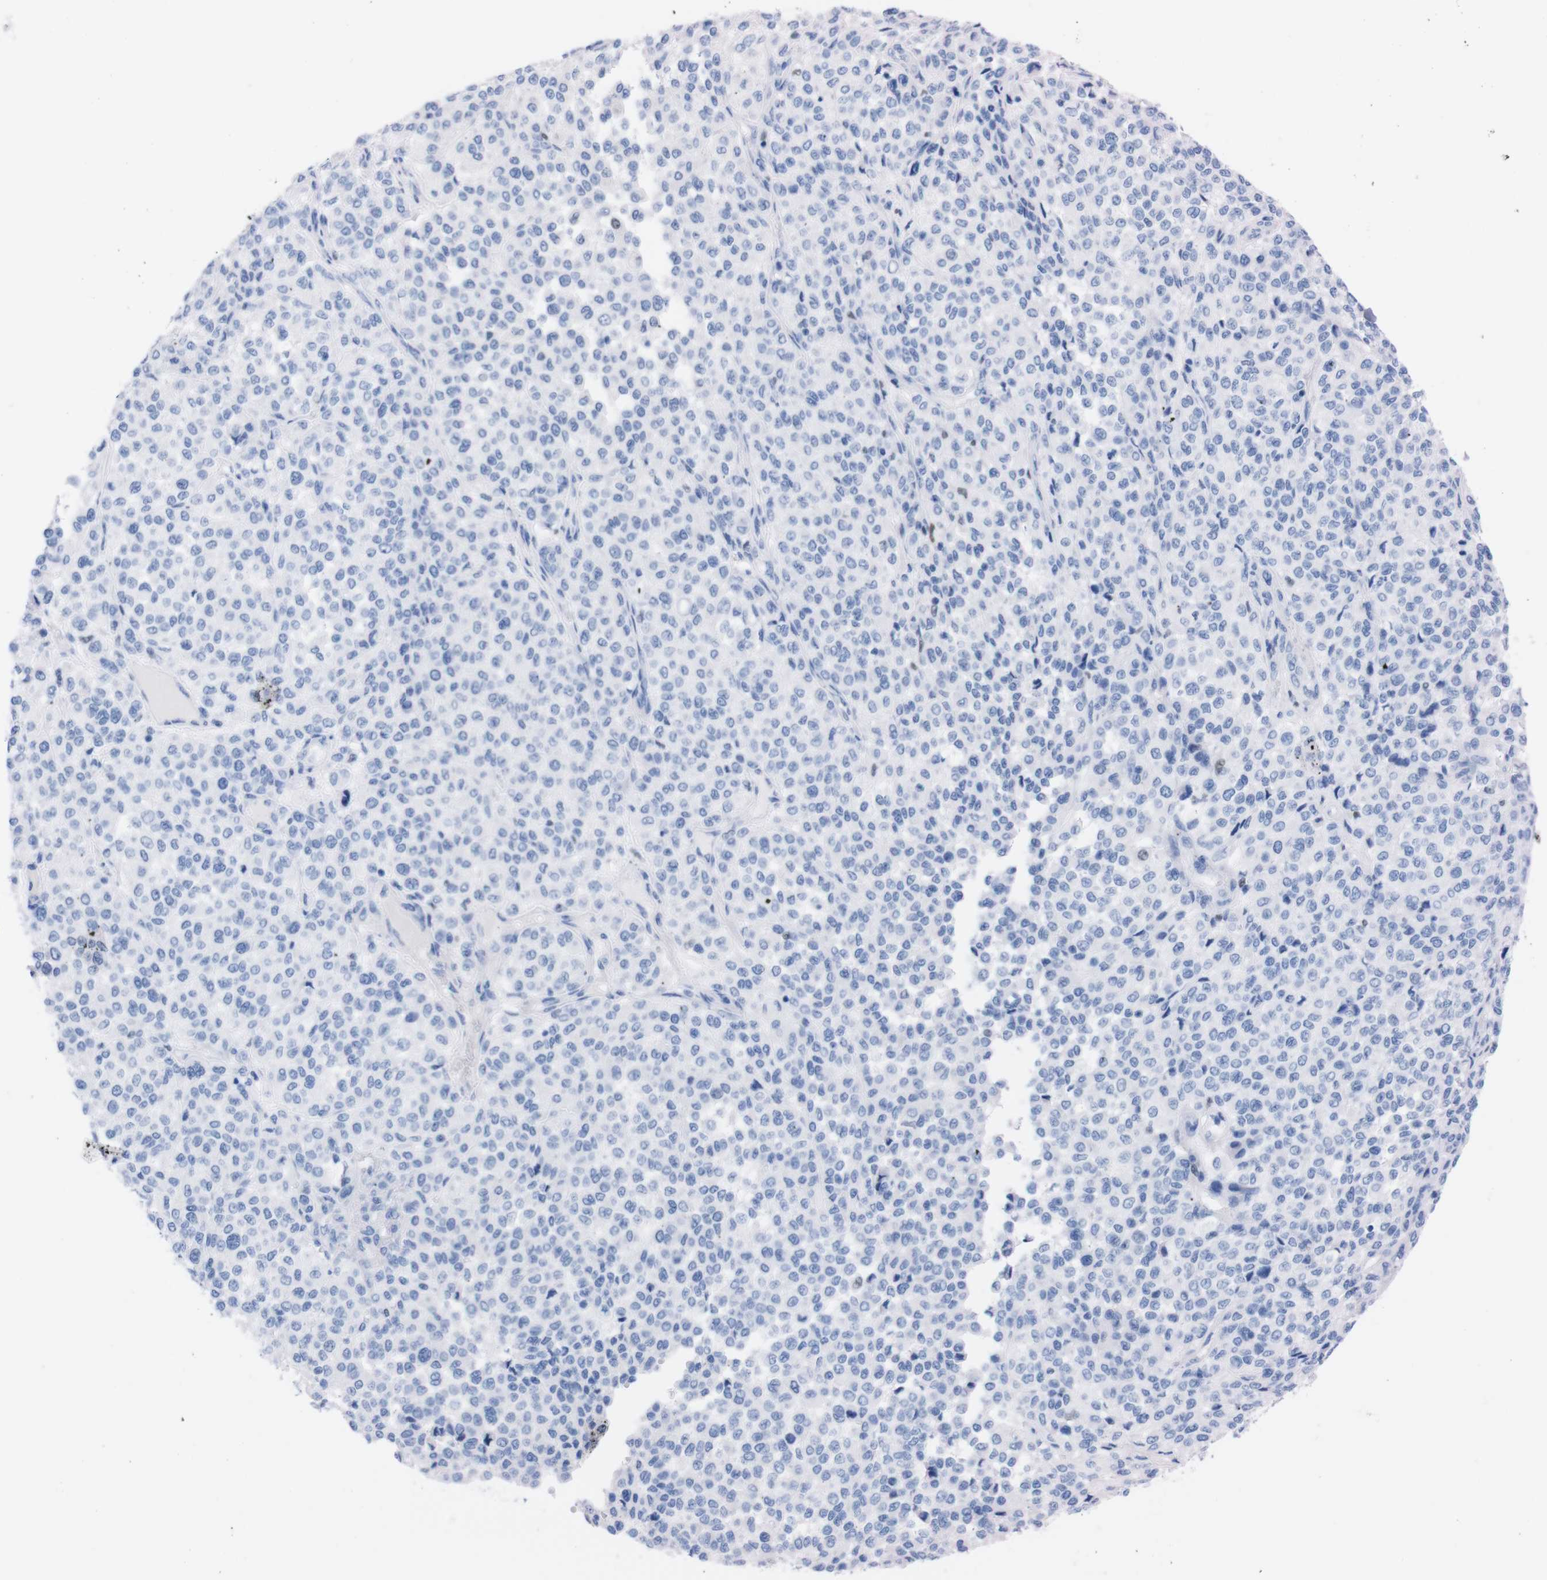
{"staining": {"intensity": "negative", "quantity": "none", "location": "none"}, "tissue": "melanoma", "cell_type": "Tumor cells", "image_type": "cancer", "snomed": [{"axis": "morphology", "description": "Malignant melanoma, Metastatic site"}, {"axis": "topography", "description": "Pancreas"}], "caption": "This image is of melanoma stained with immunohistochemistry to label a protein in brown with the nuclei are counter-stained blue. There is no expression in tumor cells. The staining was performed using DAB to visualize the protein expression in brown, while the nuclei were stained in blue with hematoxylin (Magnification: 20x).", "gene": "P2RY12", "patient": {"sex": "female", "age": 30}}